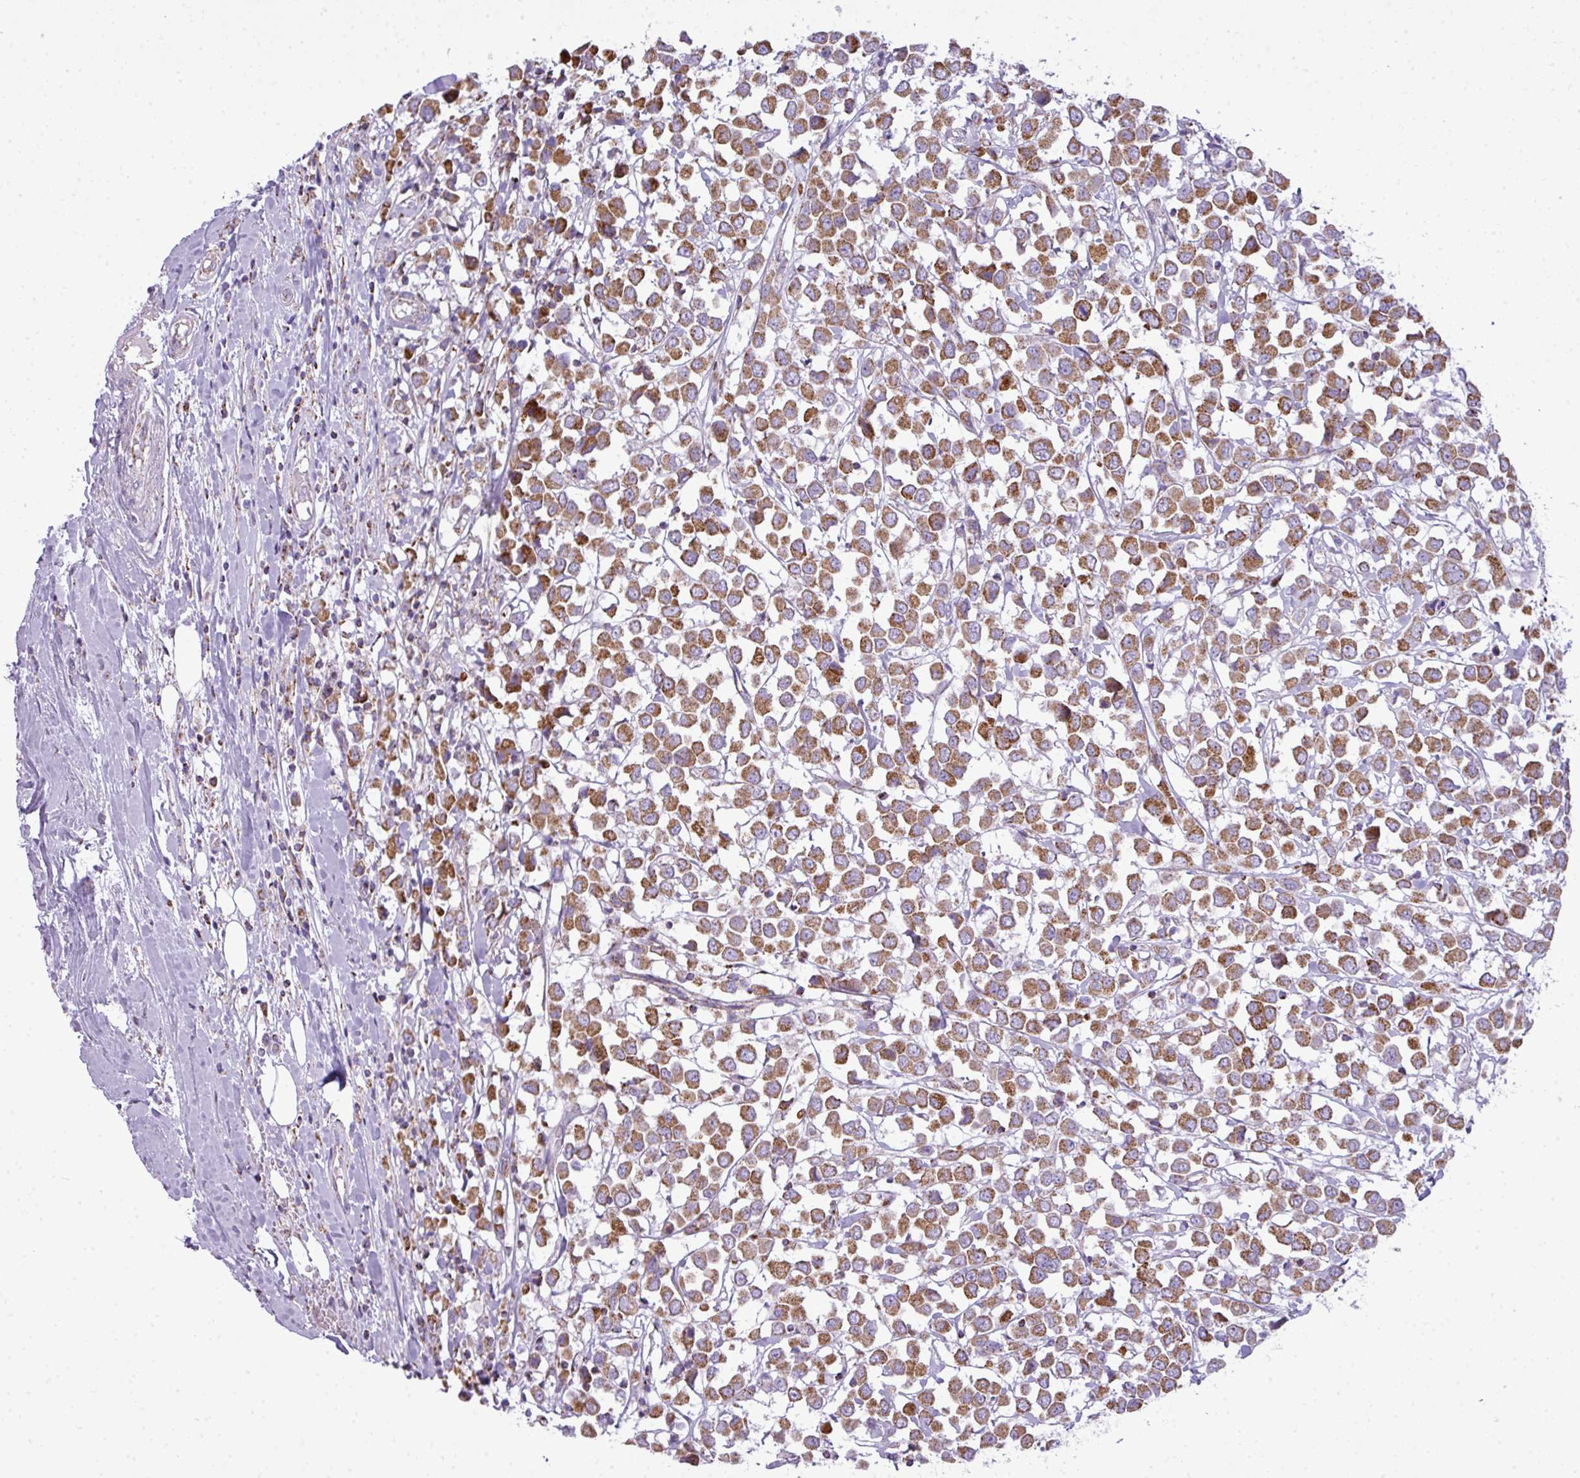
{"staining": {"intensity": "moderate", "quantity": ">75%", "location": "cytoplasmic/membranous"}, "tissue": "breast cancer", "cell_type": "Tumor cells", "image_type": "cancer", "snomed": [{"axis": "morphology", "description": "Duct carcinoma"}, {"axis": "topography", "description": "Breast"}], "caption": "Immunohistochemical staining of breast cancer shows medium levels of moderate cytoplasmic/membranous staining in about >75% of tumor cells.", "gene": "ZNF81", "patient": {"sex": "female", "age": 61}}